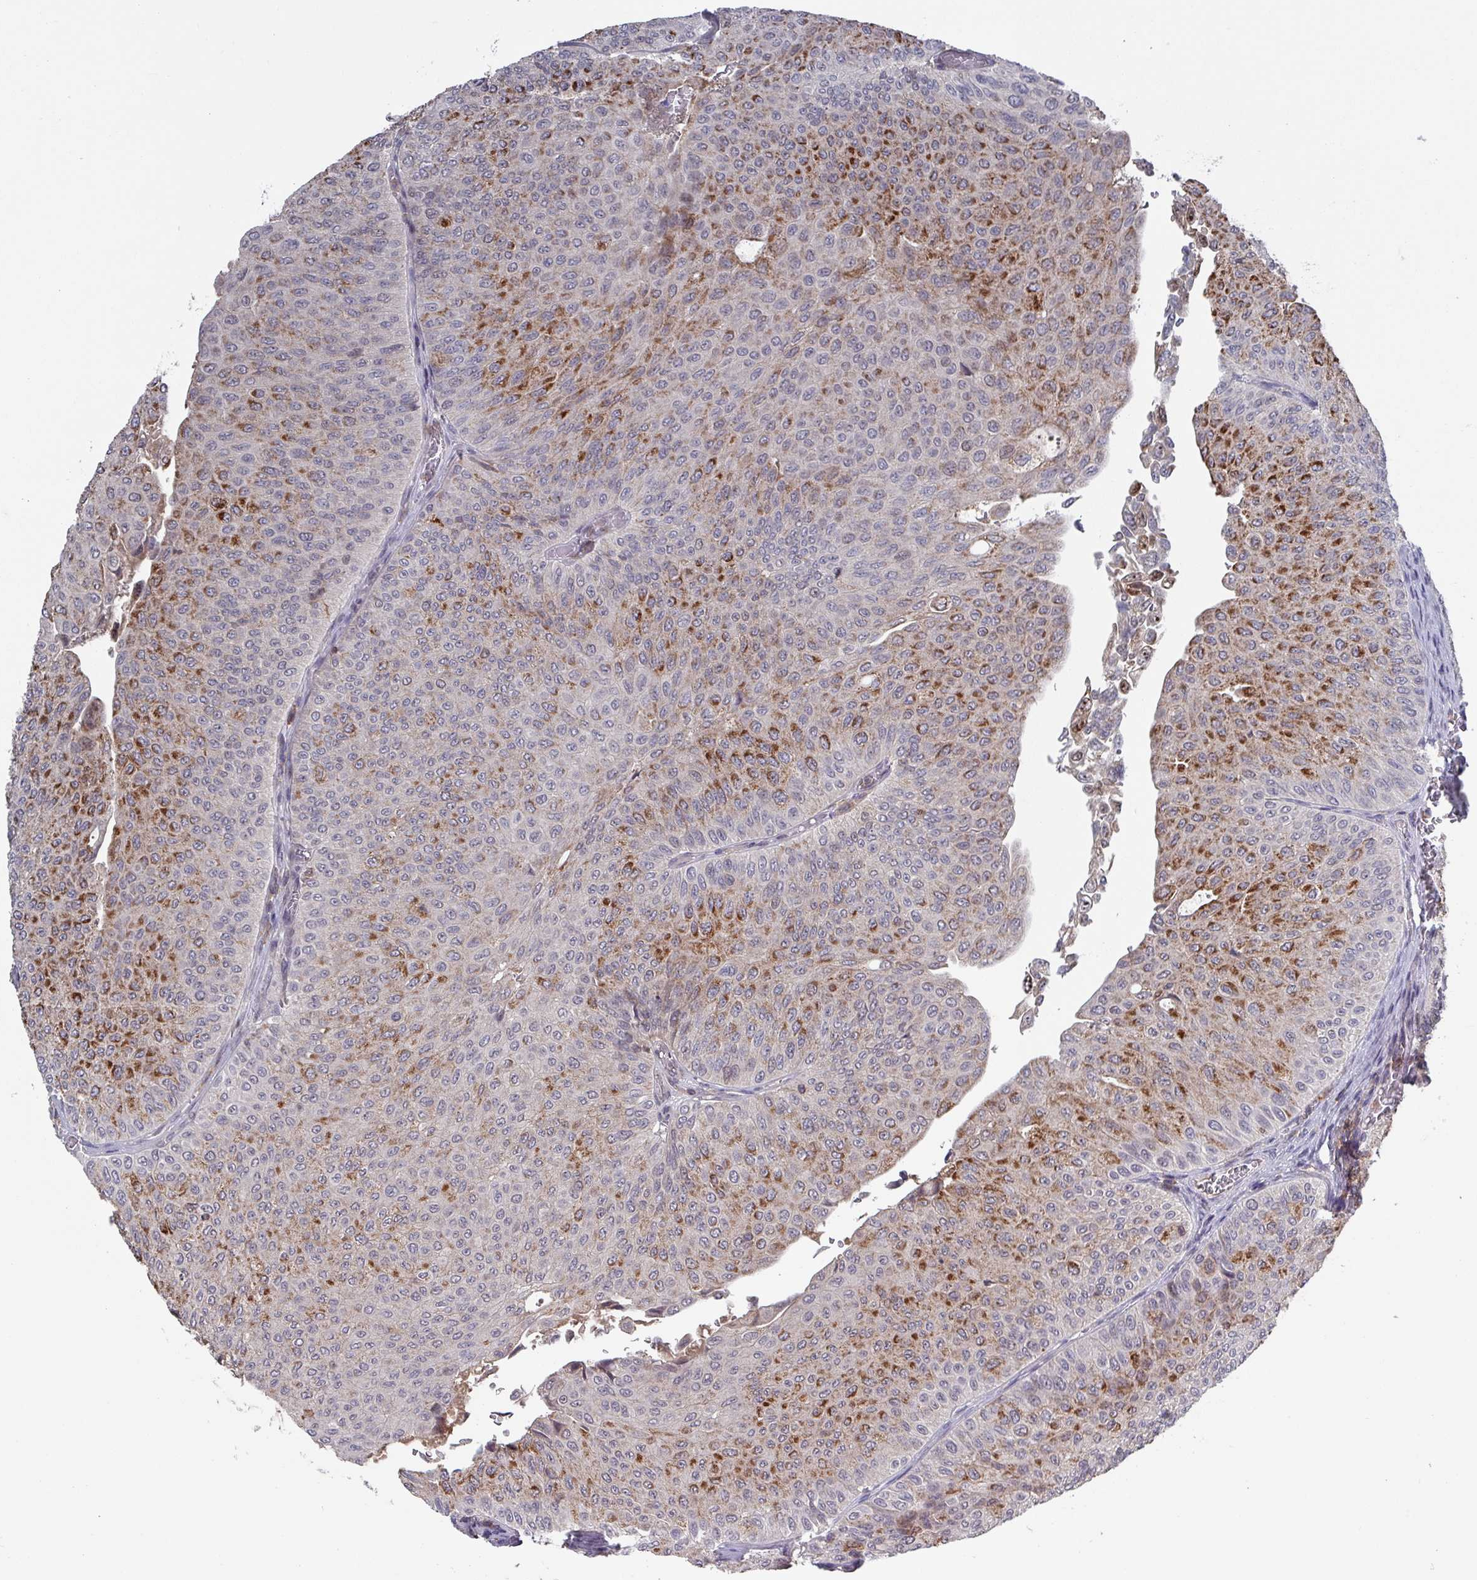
{"staining": {"intensity": "moderate", "quantity": "25%-75%", "location": "cytoplasmic/membranous"}, "tissue": "urothelial cancer", "cell_type": "Tumor cells", "image_type": "cancer", "snomed": [{"axis": "morphology", "description": "Urothelial carcinoma, NOS"}, {"axis": "topography", "description": "Urinary bladder"}], "caption": "Immunohistochemical staining of human transitional cell carcinoma displays moderate cytoplasmic/membranous protein expression in about 25%-75% of tumor cells.", "gene": "PRRX1", "patient": {"sex": "male", "age": 59}}